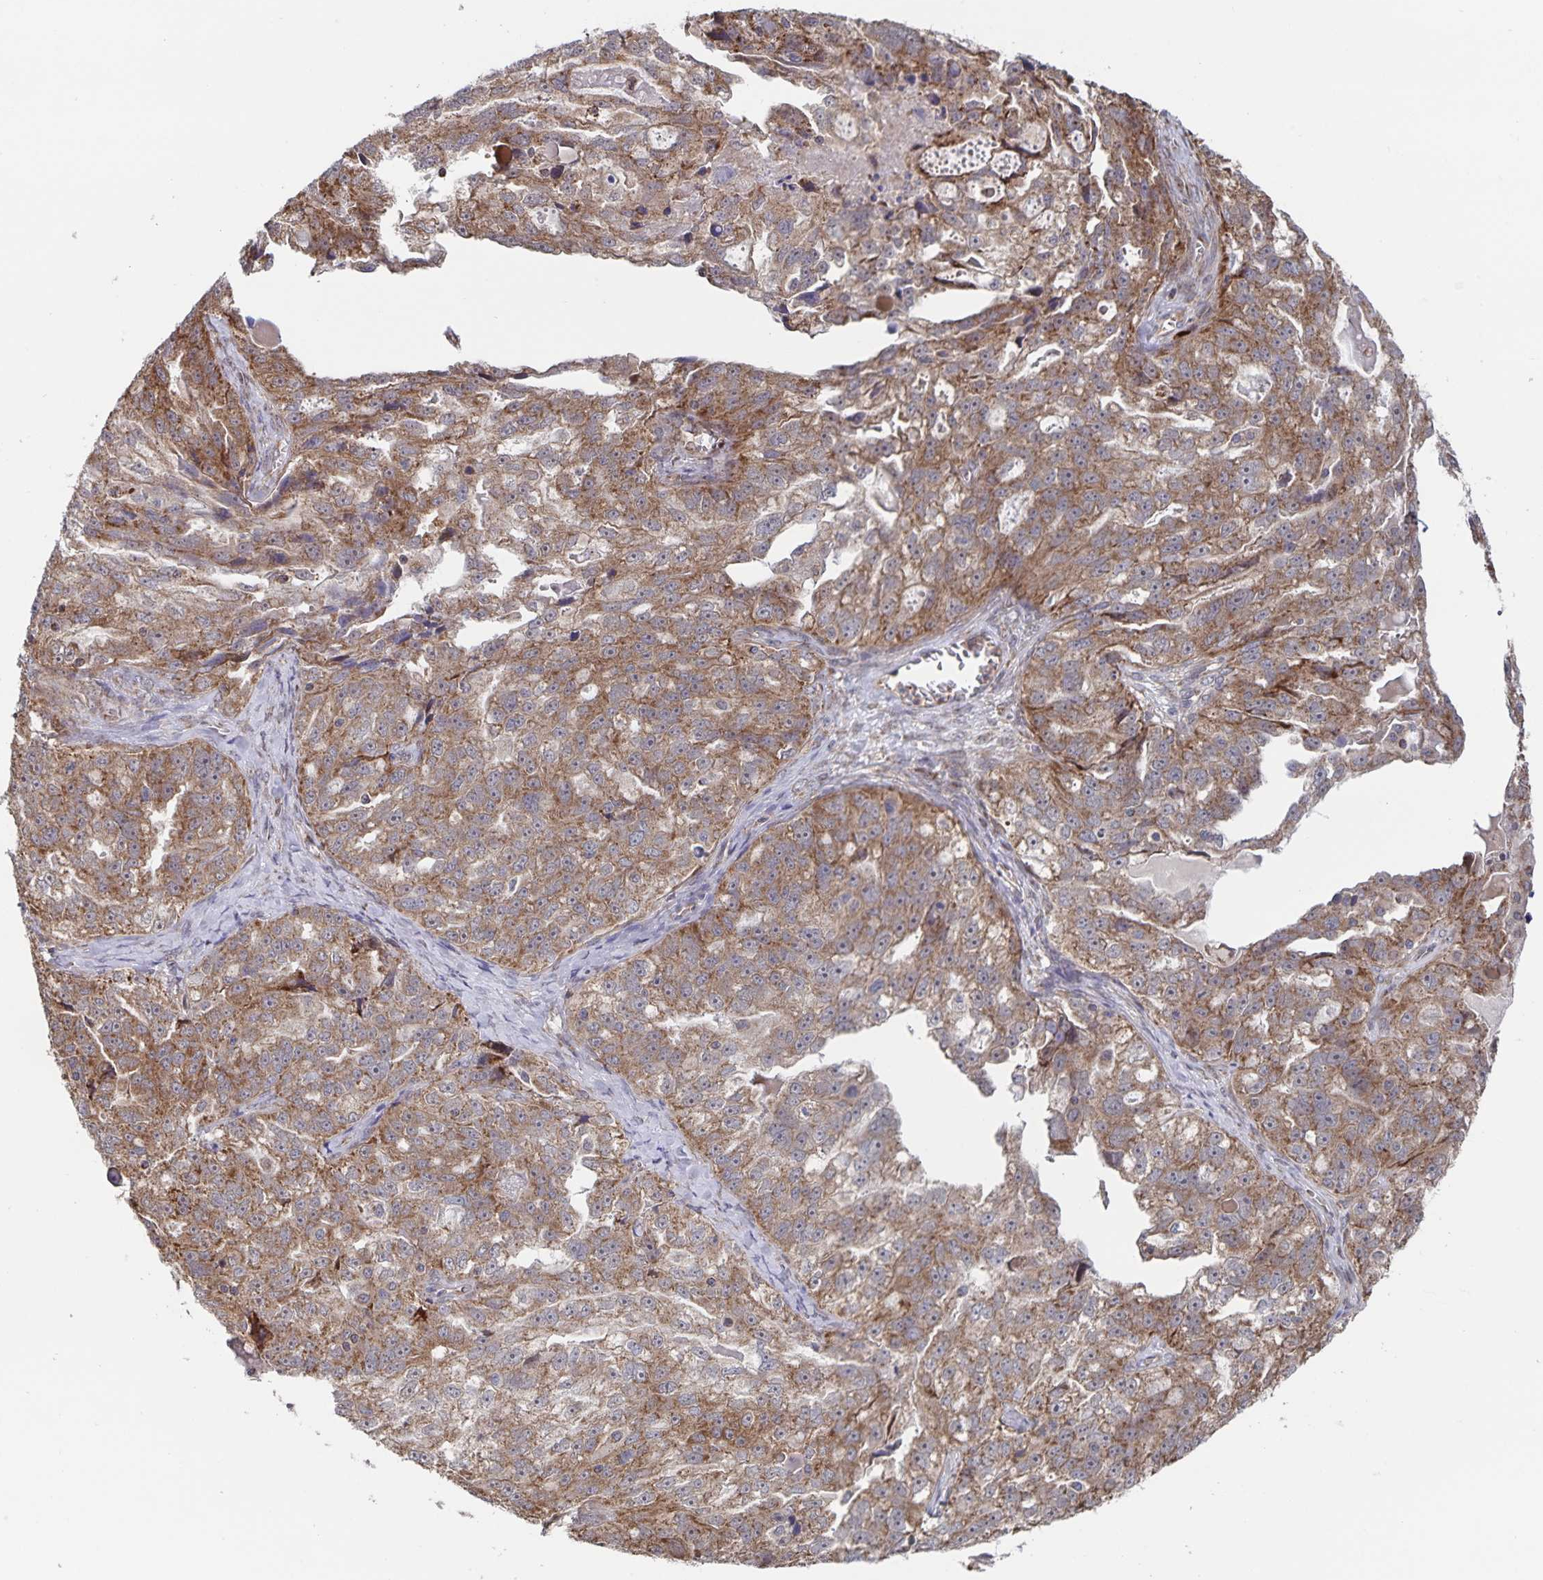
{"staining": {"intensity": "moderate", "quantity": ">75%", "location": "cytoplasmic/membranous"}, "tissue": "ovarian cancer", "cell_type": "Tumor cells", "image_type": "cancer", "snomed": [{"axis": "morphology", "description": "Cystadenocarcinoma, serous, NOS"}, {"axis": "topography", "description": "Ovary"}], "caption": "Serous cystadenocarcinoma (ovarian) stained for a protein reveals moderate cytoplasmic/membranous positivity in tumor cells.", "gene": "ACACA", "patient": {"sex": "female", "age": 51}}